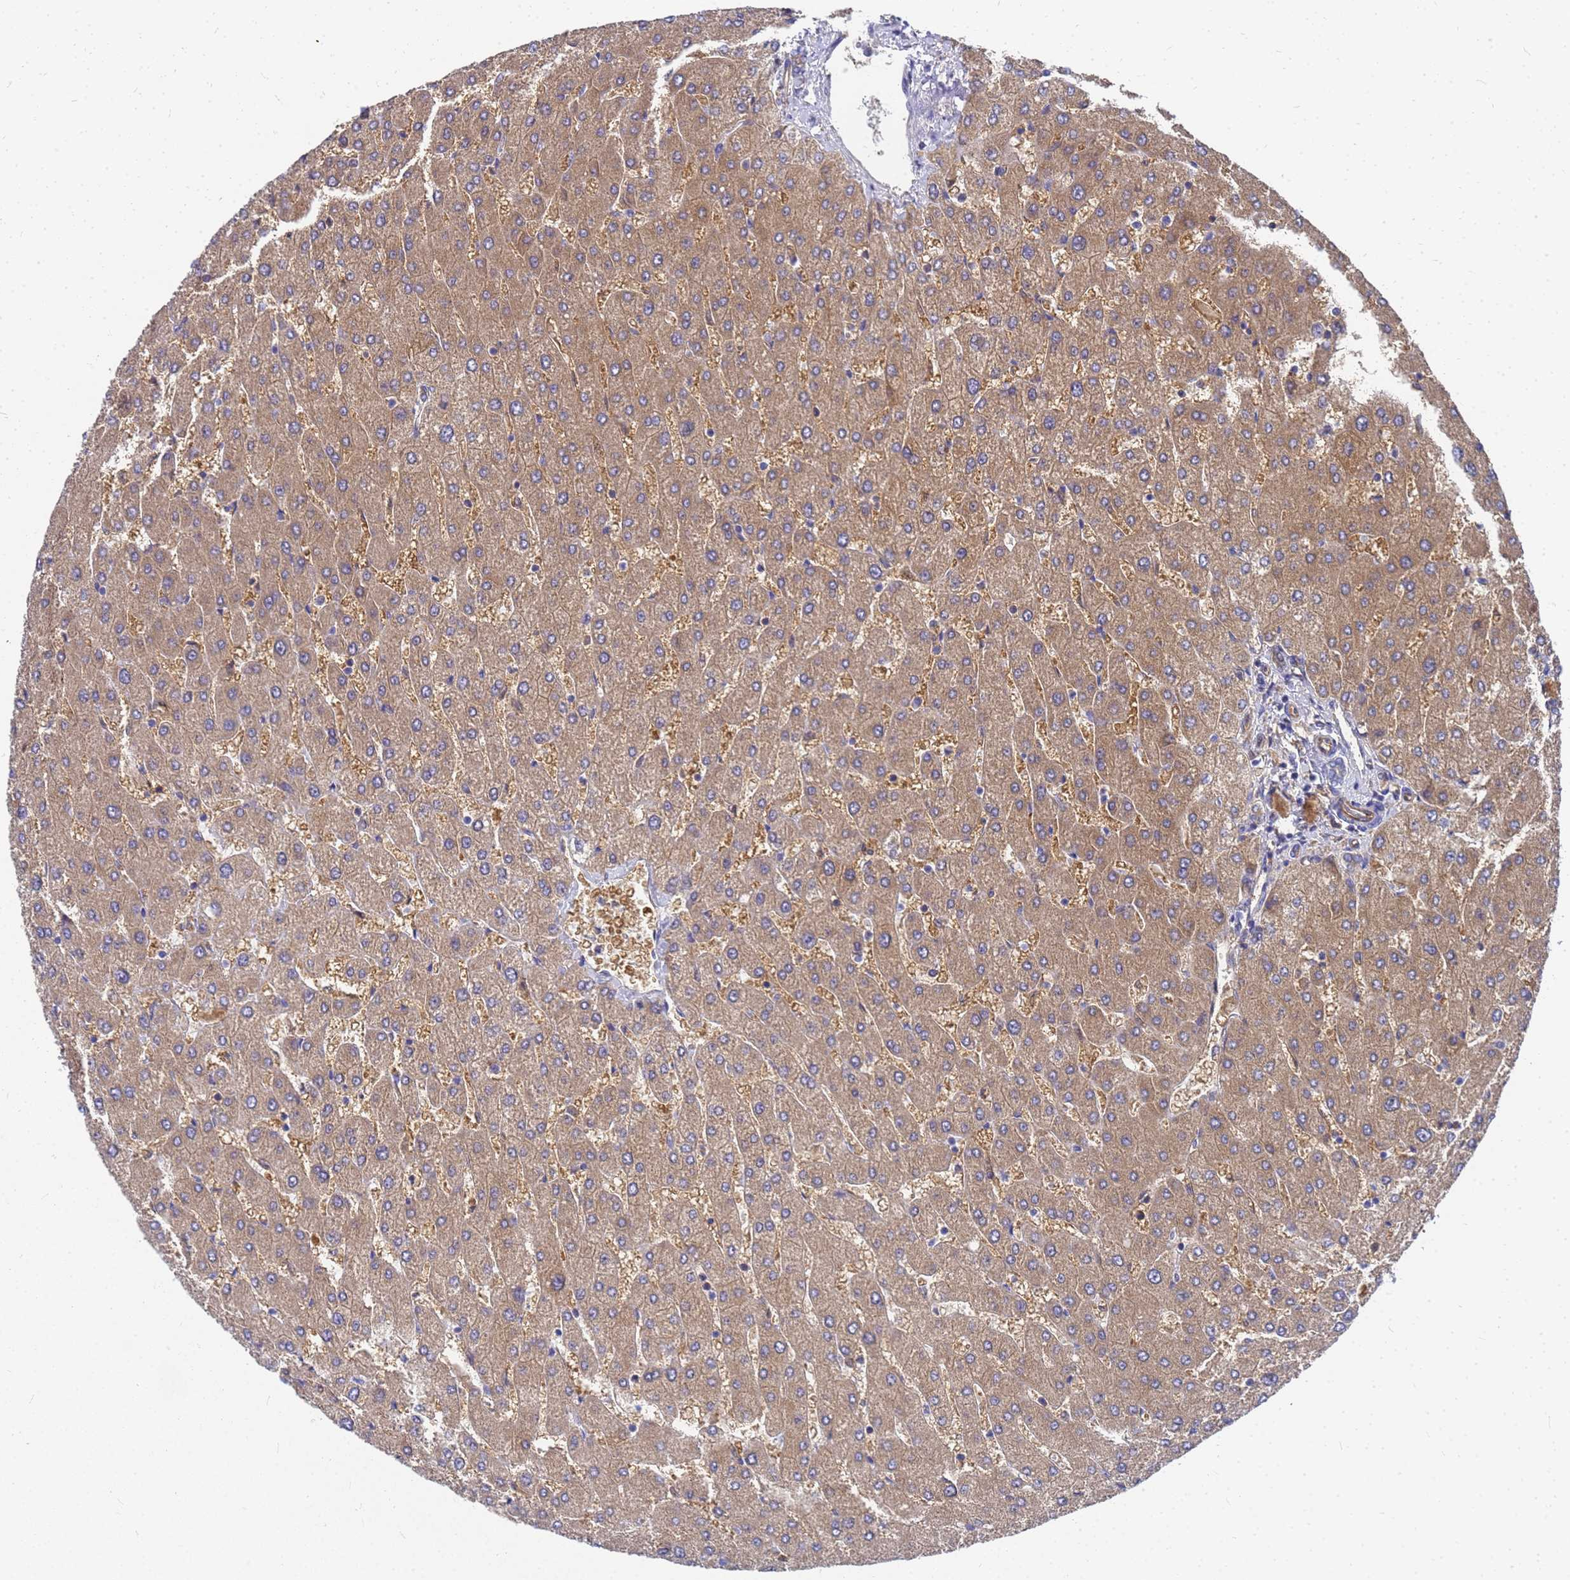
{"staining": {"intensity": "negative", "quantity": "none", "location": "none"}, "tissue": "liver", "cell_type": "Cholangiocytes", "image_type": "normal", "snomed": [{"axis": "morphology", "description": "Normal tissue, NOS"}, {"axis": "topography", "description": "Liver"}], "caption": "The histopathology image displays no significant expression in cholangiocytes of liver.", "gene": "SLC35E2B", "patient": {"sex": "male", "age": 55}}